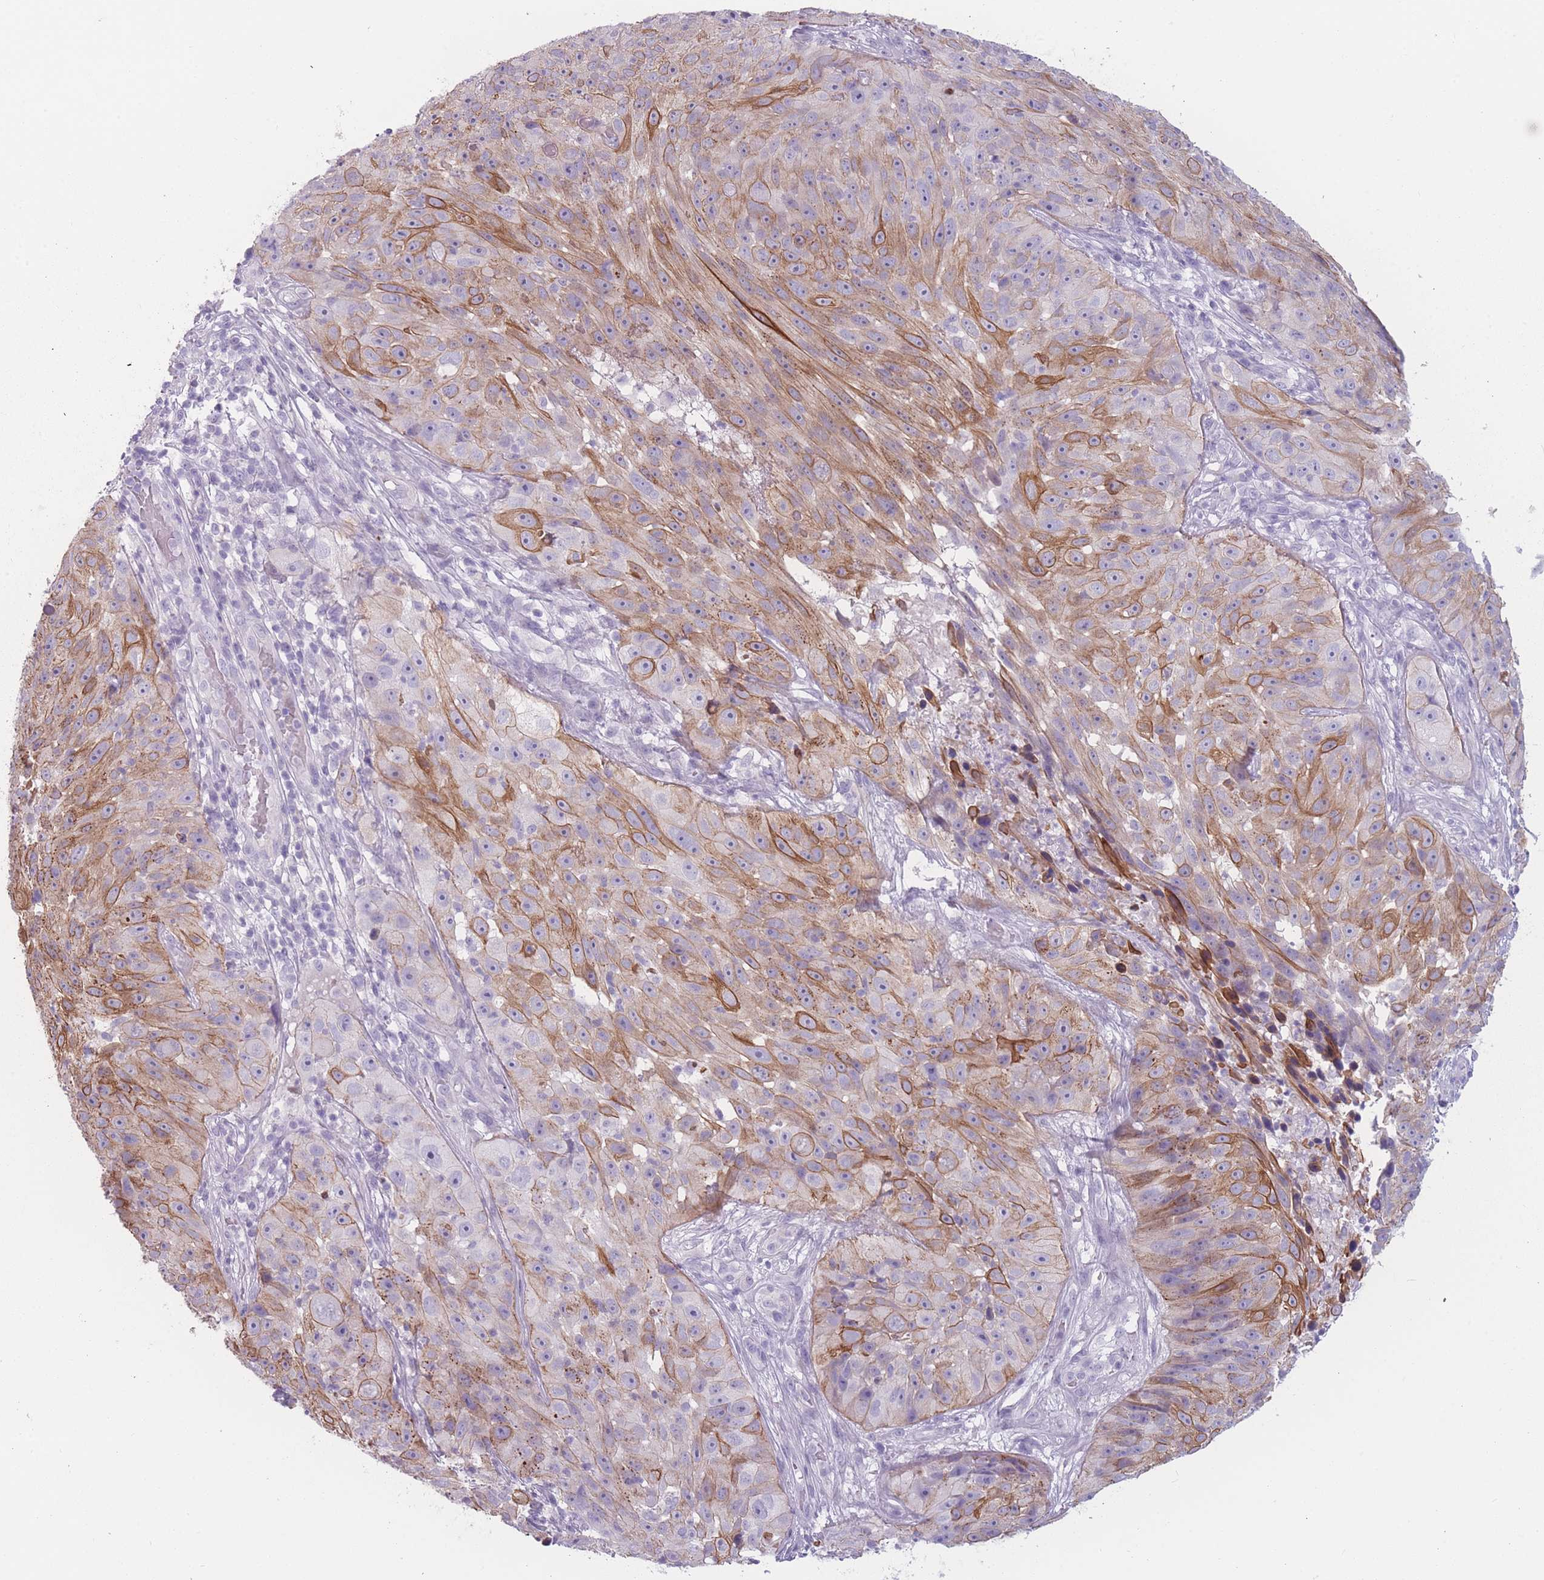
{"staining": {"intensity": "moderate", "quantity": "25%-75%", "location": "cytoplasmic/membranous"}, "tissue": "skin cancer", "cell_type": "Tumor cells", "image_type": "cancer", "snomed": [{"axis": "morphology", "description": "Squamous cell carcinoma, NOS"}, {"axis": "topography", "description": "Skin"}], "caption": "Tumor cells display medium levels of moderate cytoplasmic/membranous staining in about 25%-75% of cells in skin cancer (squamous cell carcinoma).", "gene": "PPFIA3", "patient": {"sex": "female", "age": 87}}